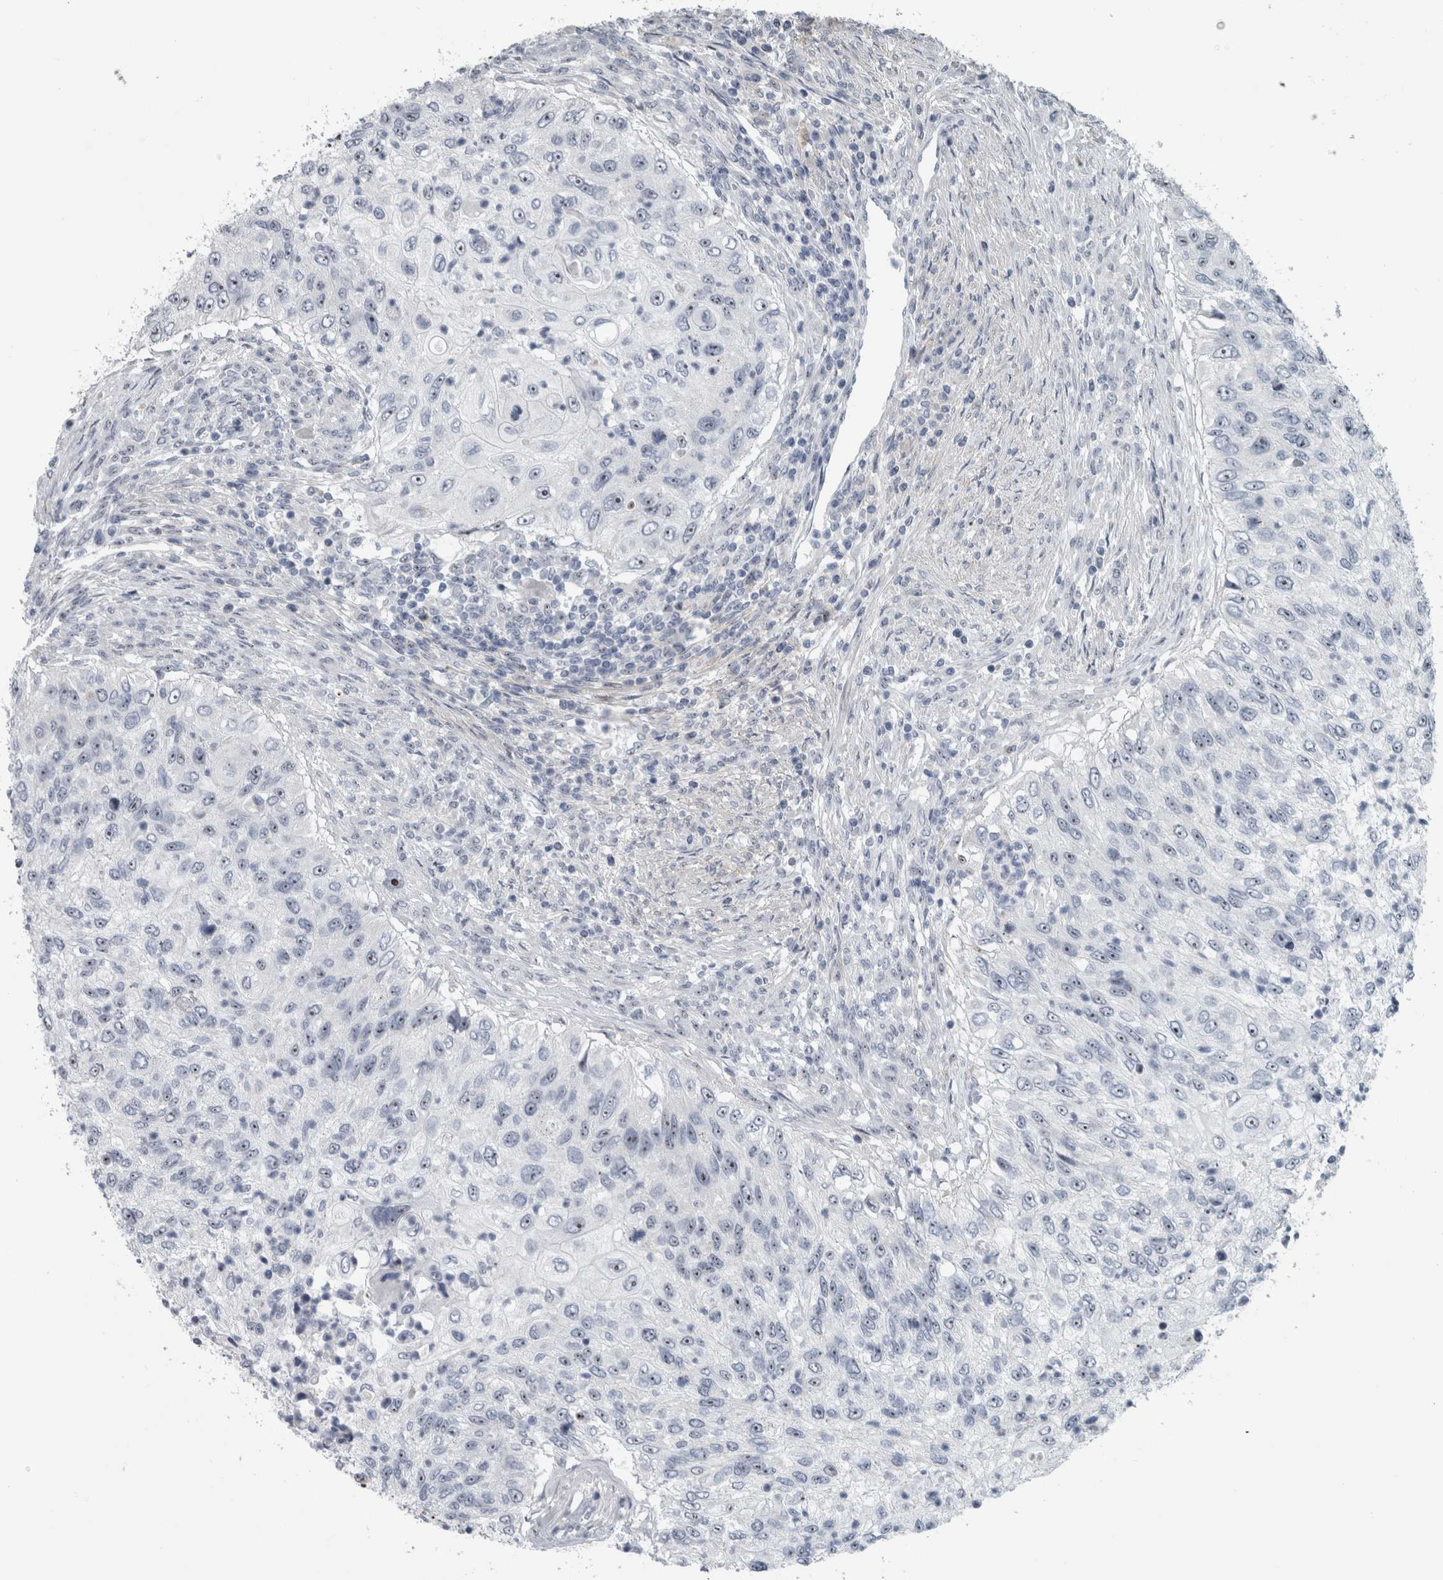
{"staining": {"intensity": "negative", "quantity": "none", "location": "none"}, "tissue": "urothelial cancer", "cell_type": "Tumor cells", "image_type": "cancer", "snomed": [{"axis": "morphology", "description": "Urothelial carcinoma, High grade"}, {"axis": "topography", "description": "Urinary bladder"}], "caption": "High power microscopy micrograph of an IHC image of urothelial cancer, revealing no significant staining in tumor cells.", "gene": "UTP6", "patient": {"sex": "female", "age": 60}}